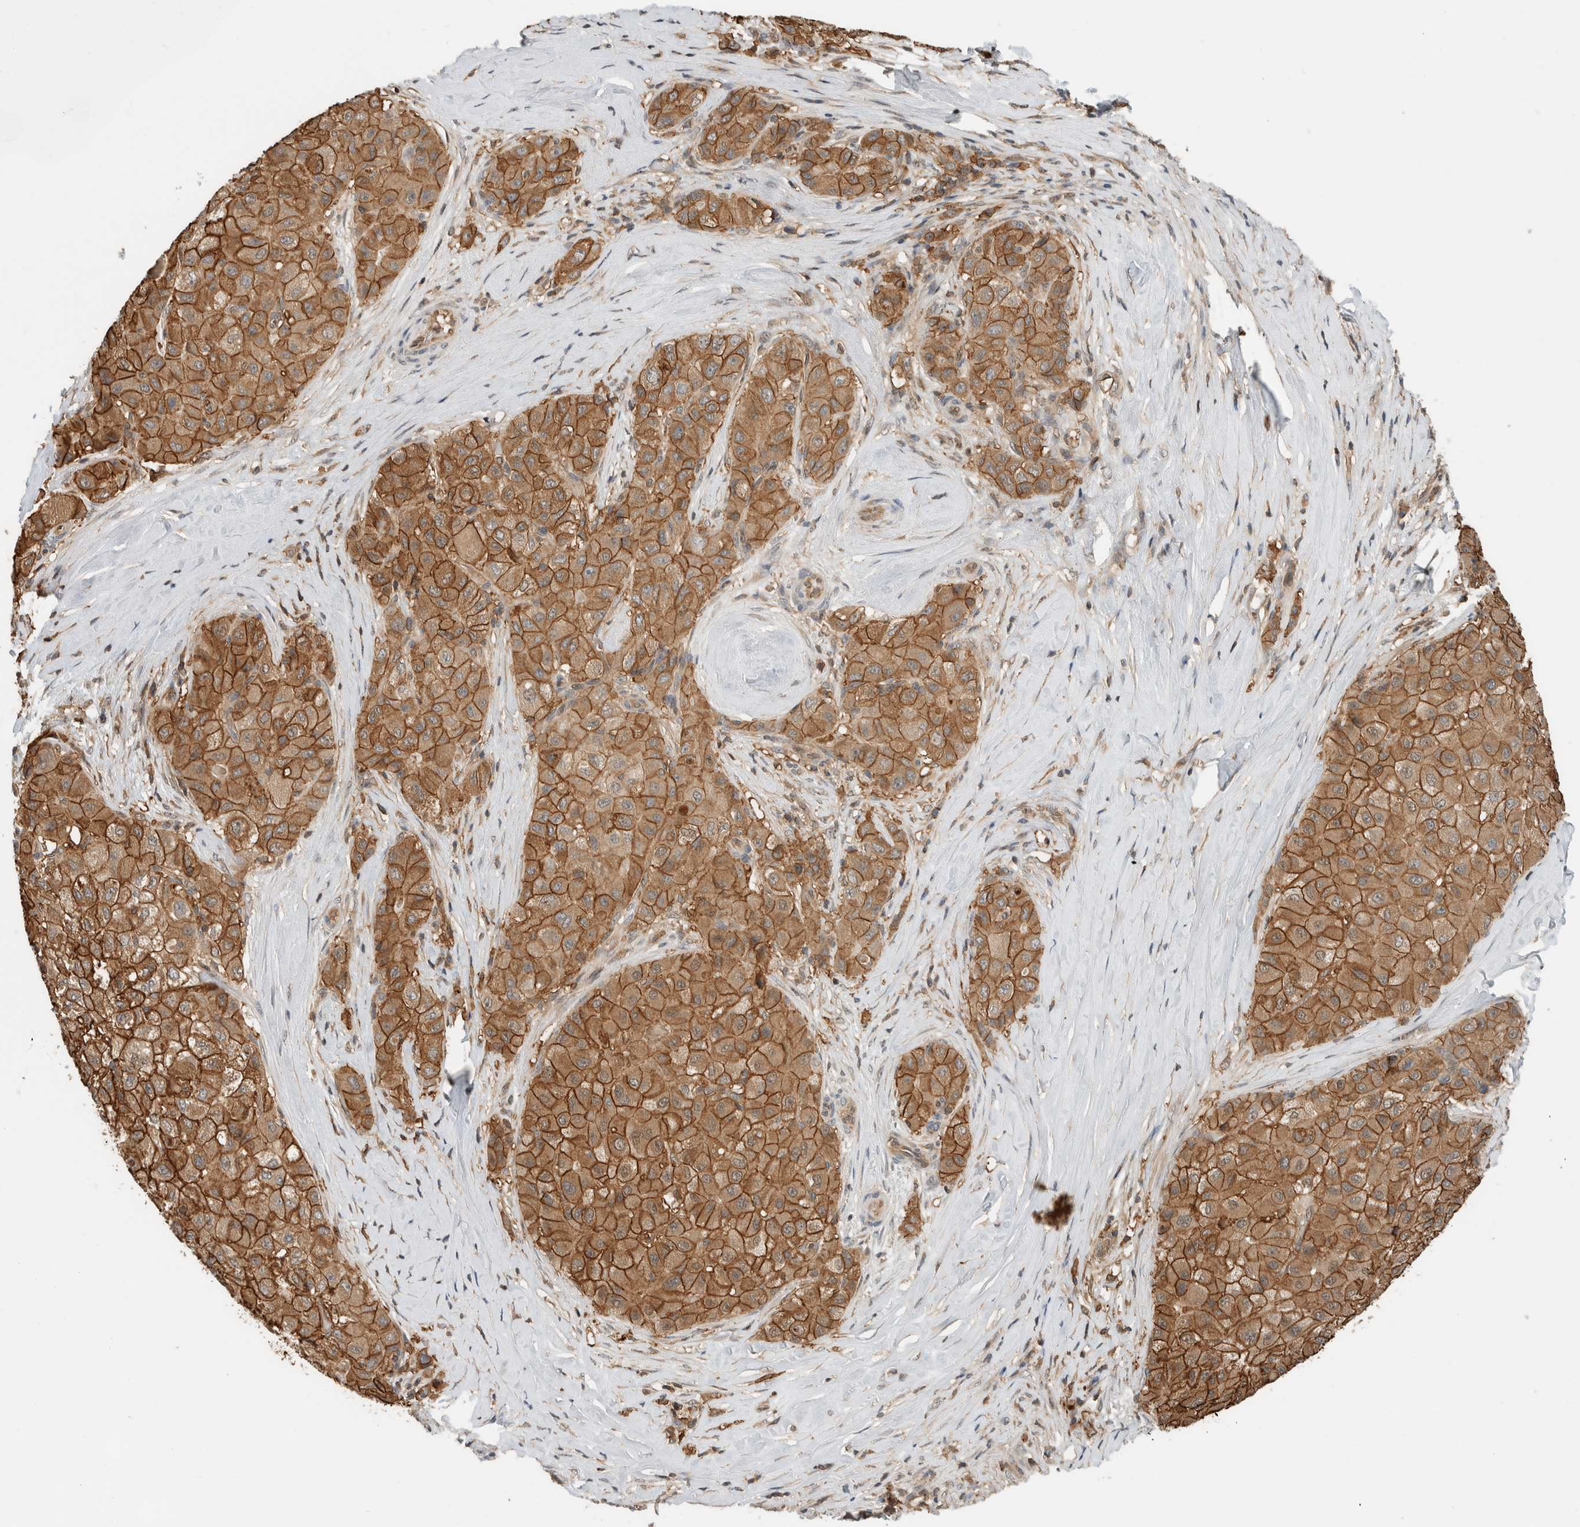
{"staining": {"intensity": "strong", "quantity": ">75%", "location": "cytoplasmic/membranous"}, "tissue": "liver cancer", "cell_type": "Tumor cells", "image_type": "cancer", "snomed": [{"axis": "morphology", "description": "Carcinoma, Hepatocellular, NOS"}, {"axis": "topography", "description": "Liver"}], "caption": "Protein staining shows strong cytoplasmic/membranous expression in approximately >75% of tumor cells in hepatocellular carcinoma (liver). Immunohistochemistry stains the protein in brown and the nuclei are stained blue.", "gene": "PFDN4", "patient": {"sex": "male", "age": 80}}